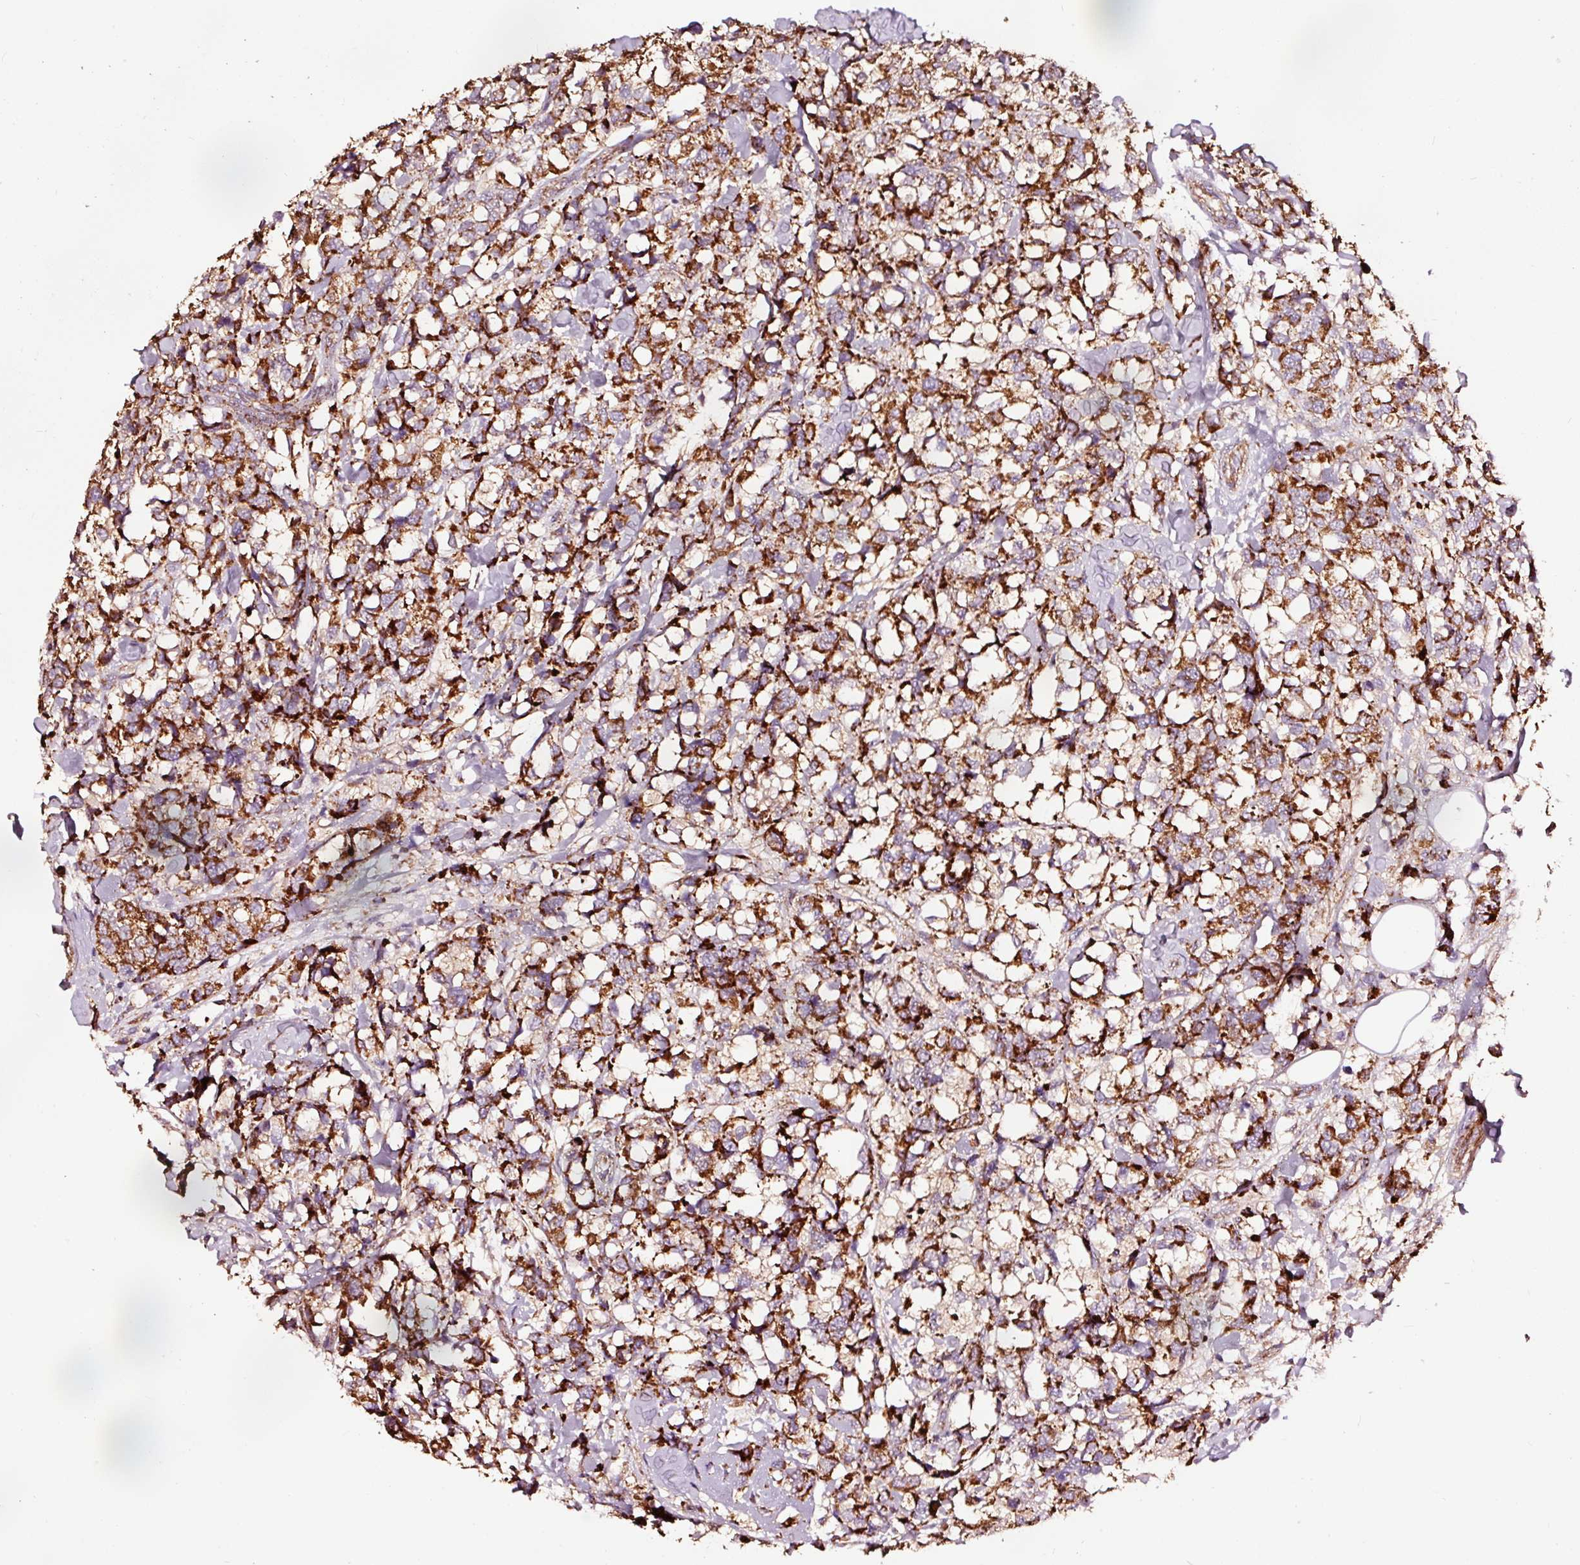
{"staining": {"intensity": "strong", "quantity": ">75%", "location": "cytoplasmic/membranous"}, "tissue": "breast cancer", "cell_type": "Tumor cells", "image_type": "cancer", "snomed": [{"axis": "morphology", "description": "Lobular carcinoma"}, {"axis": "topography", "description": "Breast"}], "caption": "The image demonstrates a brown stain indicating the presence of a protein in the cytoplasmic/membranous of tumor cells in lobular carcinoma (breast). Ihc stains the protein of interest in brown and the nuclei are stained blue.", "gene": "TPM1", "patient": {"sex": "female", "age": 59}}